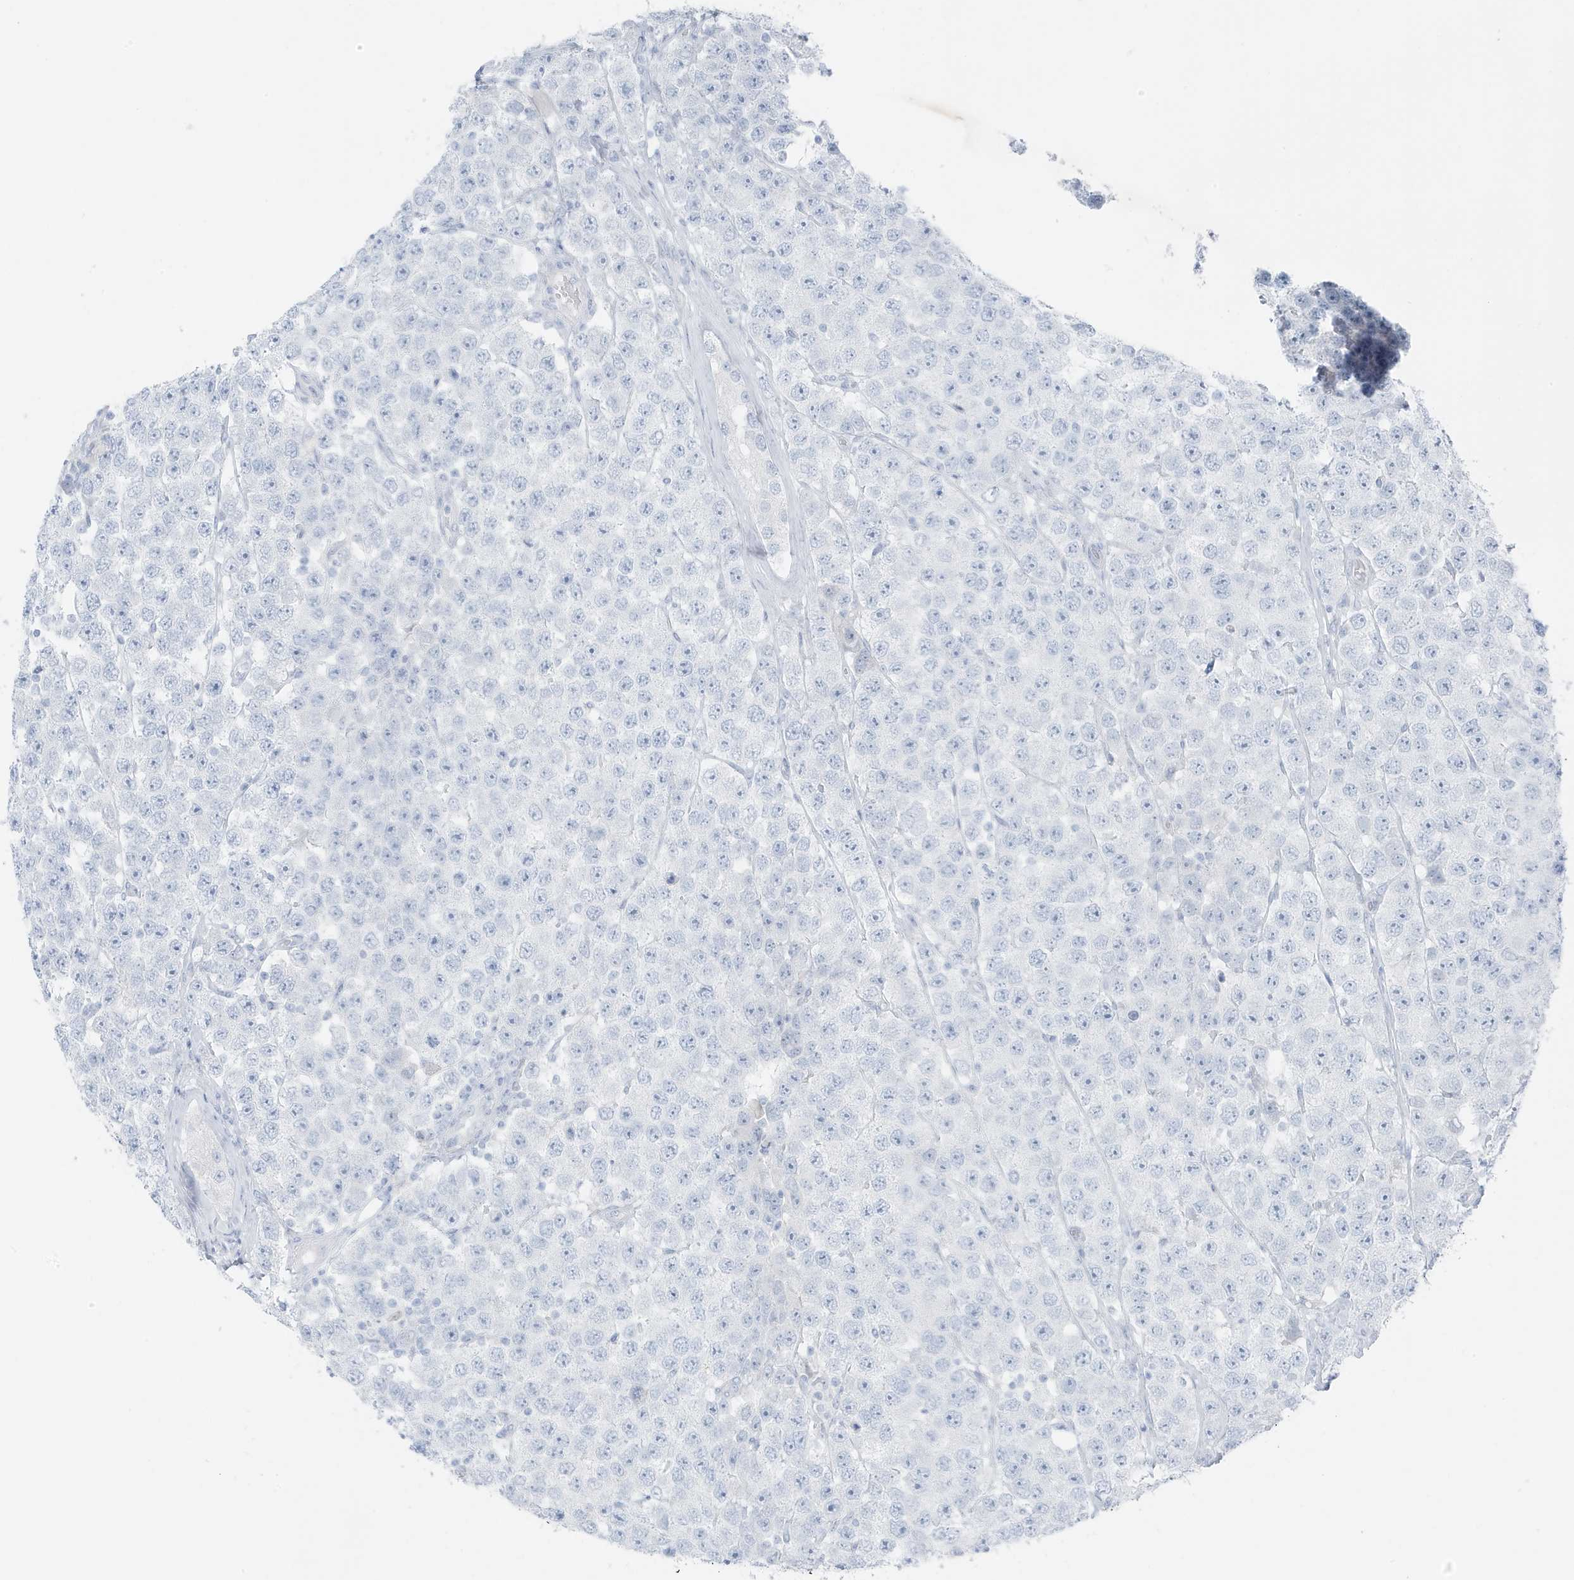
{"staining": {"intensity": "negative", "quantity": "none", "location": "none"}, "tissue": "testis cancer", "cell_type": "Tumor cells", "image_type": "cancer", "snomed": [{"axis": "morphology", "description": "Seminoma, NOS"}, {"axis": "topography", "description": "Testis"}], "caption": "Tumor cells are negative for protein expression in human testis seminoma.", "gene": "ZFP64", "patient": {"sex": "male", "age": 28}}